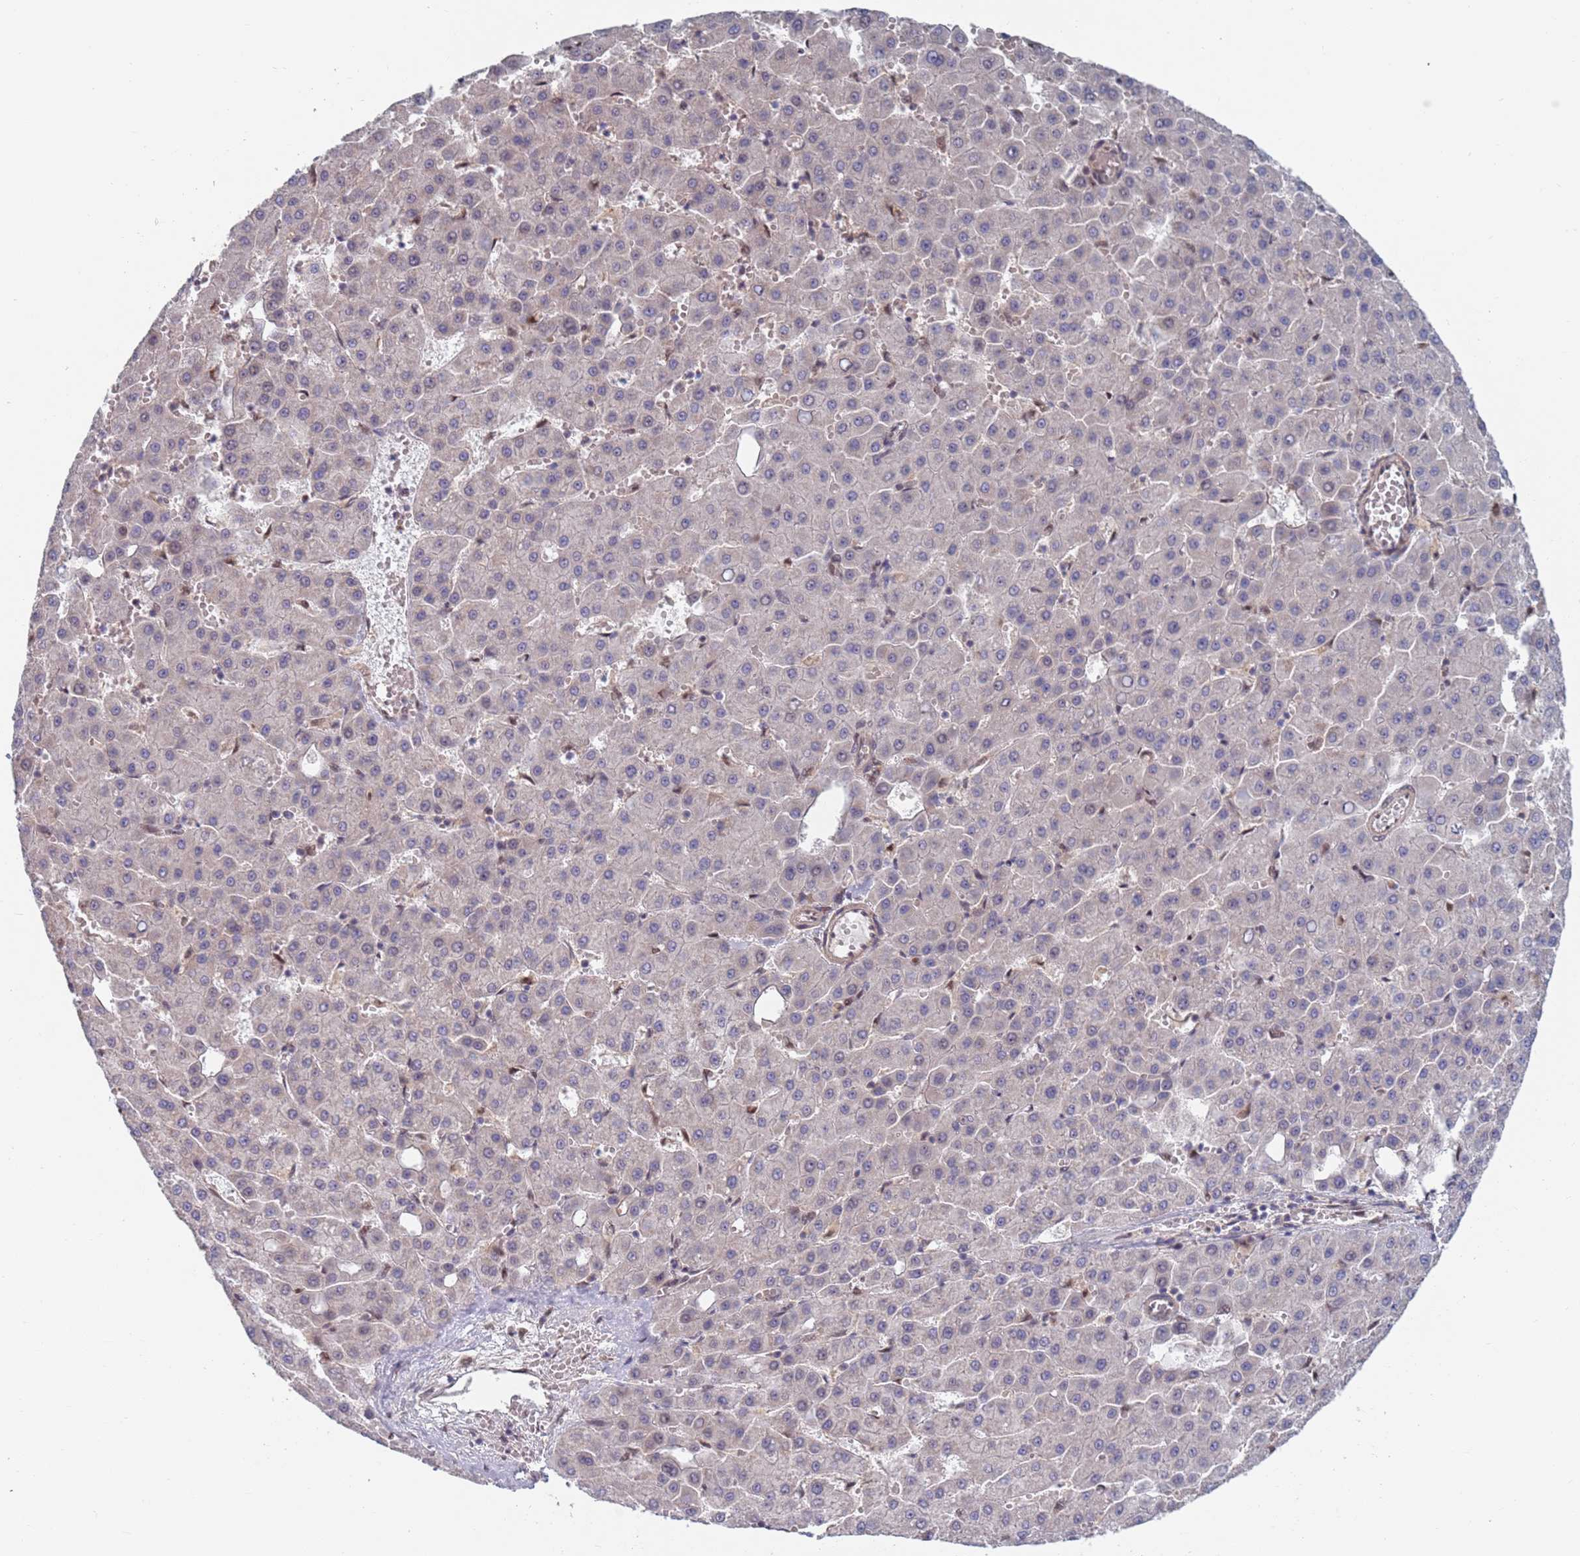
{"staining": {"intensity": "negative", "quantity": "none", "location": "none"}, "tissue": "liver cancer", "cell_type": "Tumor cells", "image_type": "cancer", "snomed": [{"axis": "morphology", "description": "Carcinoma, Hepatocellular, NOS"}, {"axis": "topography", "description": "Liver"}], "caption": "A micrograph of human liver hepatocellular carcinoma is negative for staining in tumor cells.", "gene": "RPP25", "patient": {"sex": "male", "age": 47}}